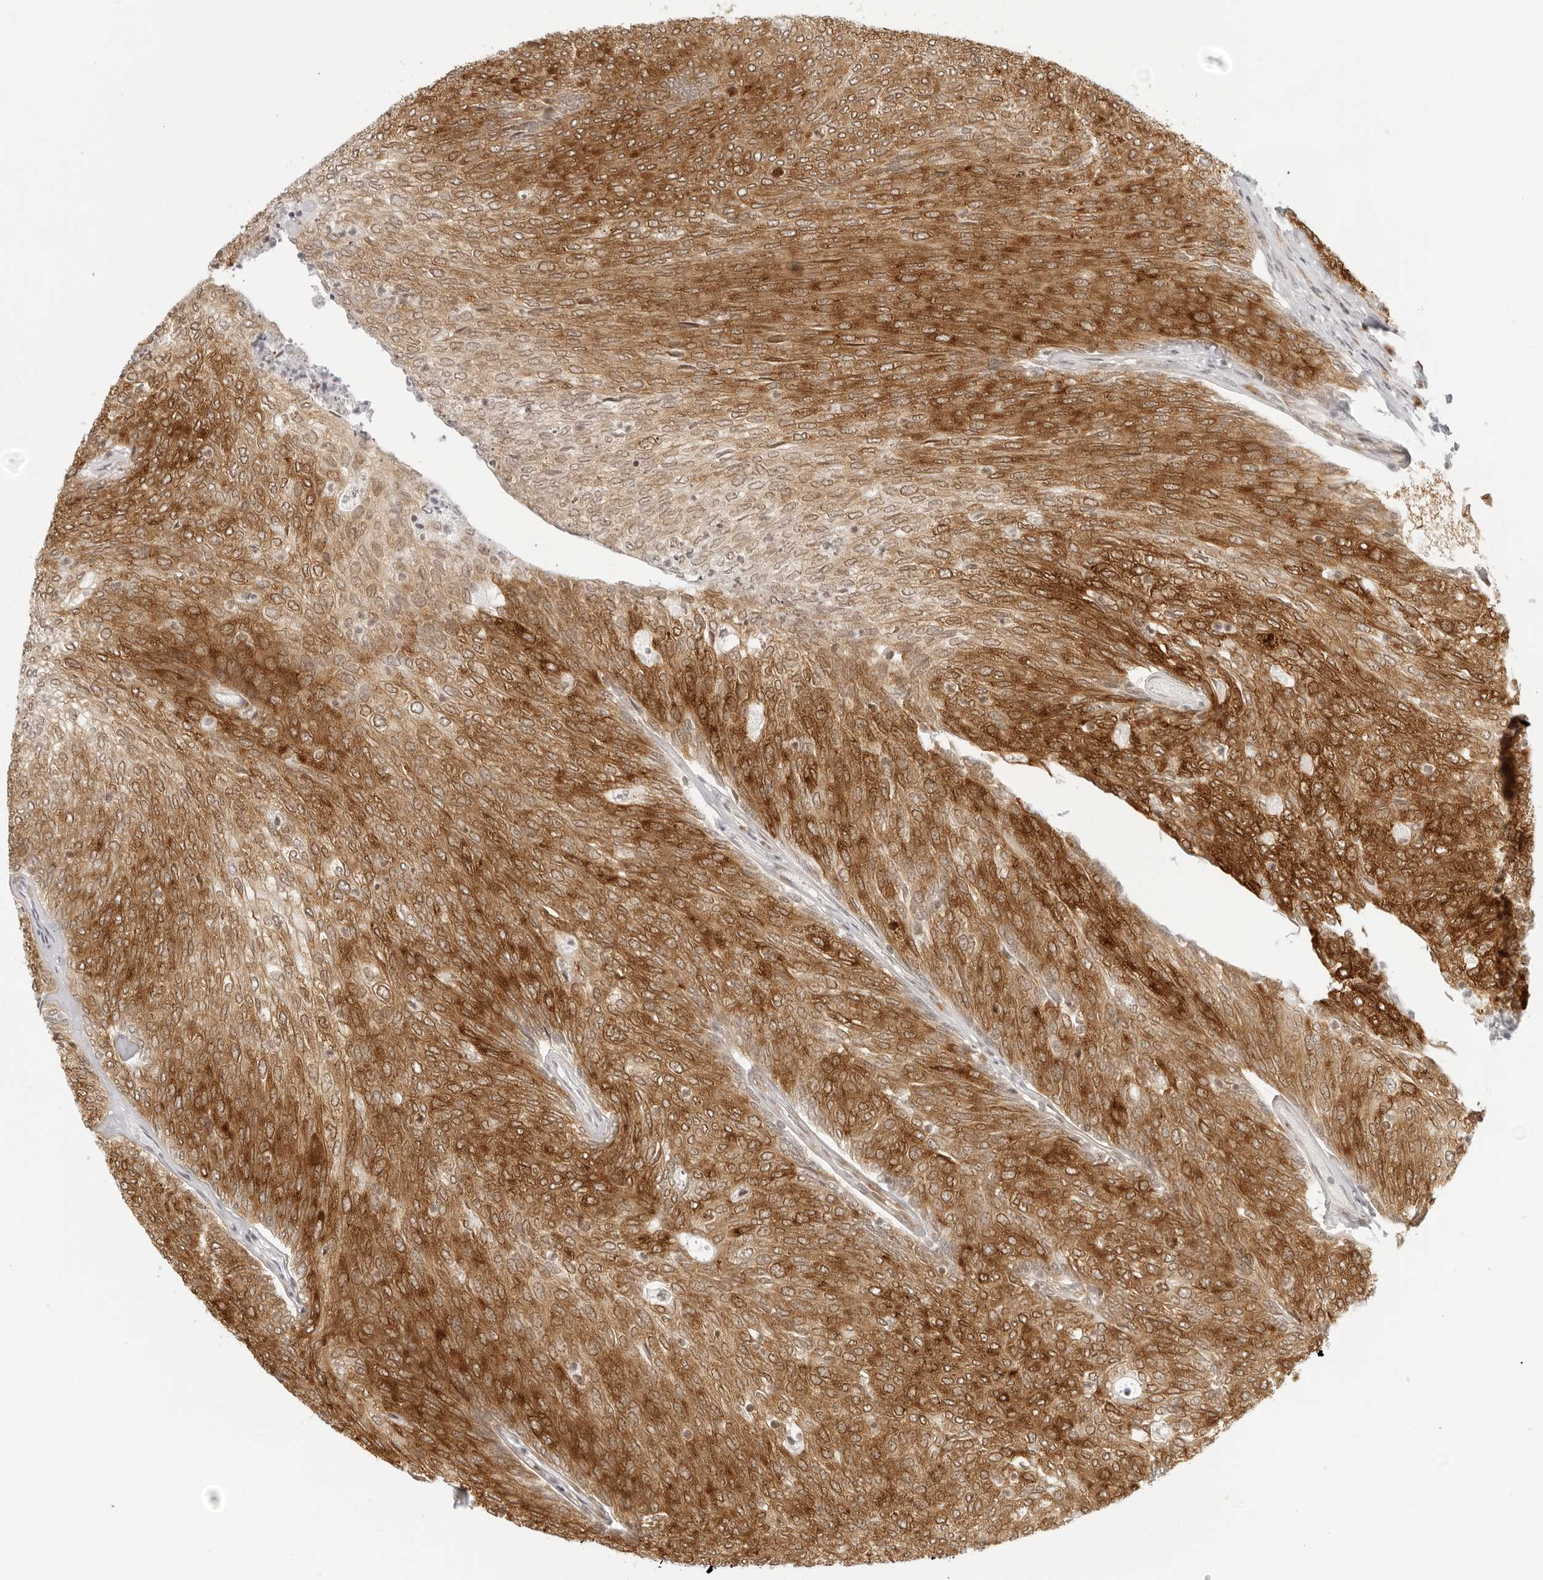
{"staining": {"intensity": "strong", "quantity": ">75%", "location": "cytoplasmic/membranous"}, "tissue": "urothelial cancer", "cell_type": "Tumor cells", "image_type": "cancer", "snomed": [{"axis": "morphology", "description": "Urothelial carcinoma, Low grade"}, {"axis": "topography", "description": "Urinary bladder"}], "caption": "Tumor cells exhibit strong cytoplasmic/membranous expression in approximately >75% of cells in urothelial cancer.", "gene": "EIF4G1", "patient": {"sex": "female", "age": 79}}